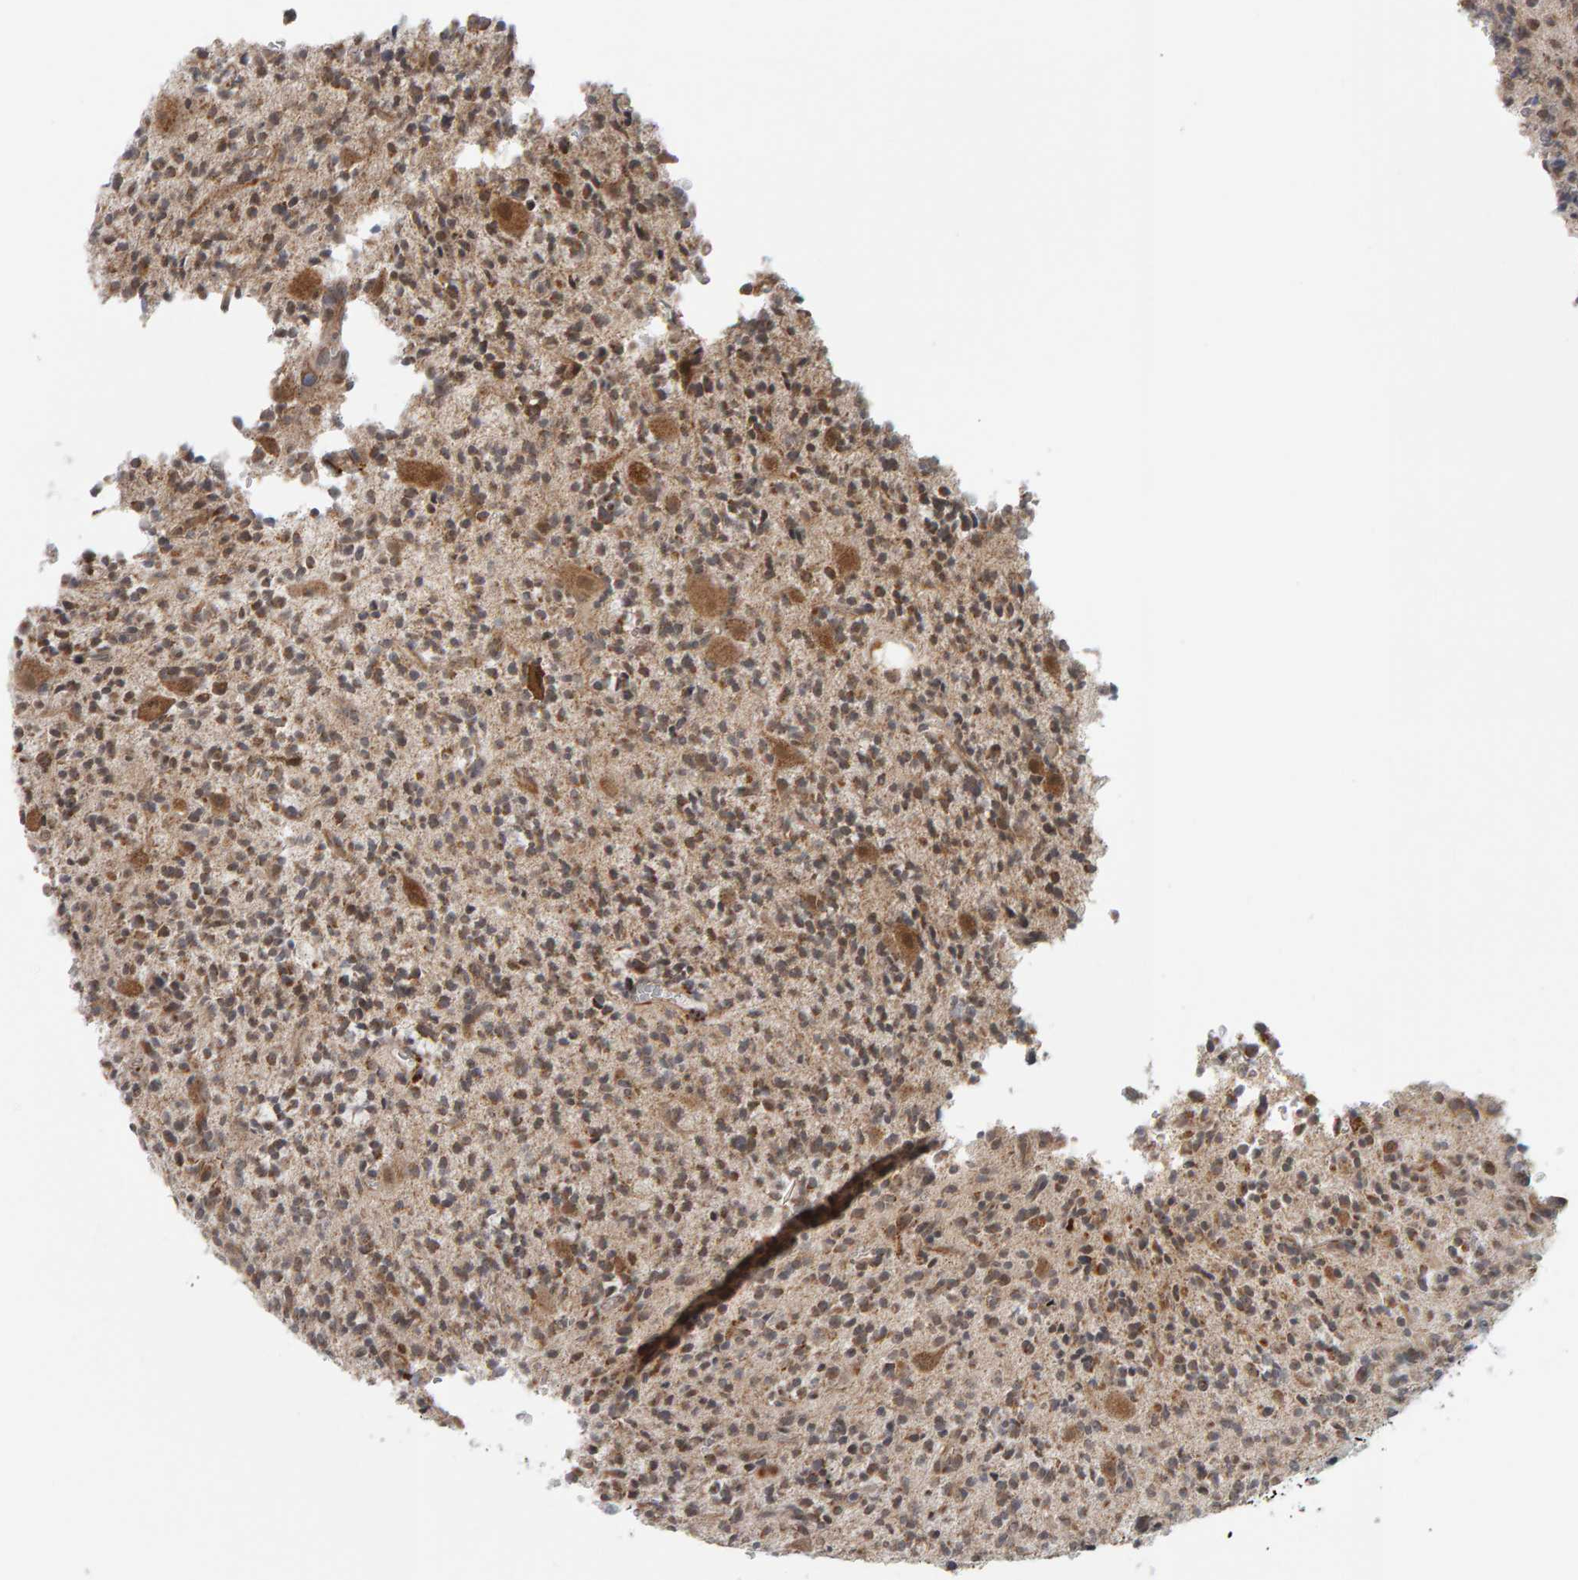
{"staining": {"intensity": "weak", "quantity": ">75%", "location": "cytoplasmic/membranous"}, "tissue": "glioma", "cell_type": "Tumor cells", "image_type": "cancer", "snomed": [{"axis": "morphology", "description": "Glioma, malignant, High grade"}, {"axis": "topography", "description": "Brain"}], "caption": "A brown stain shows weak cytoplasmic/membranous staining of a protein in human glioma tumor cells.", "gene": "DAP3", "patient": {"sex": "male", "age": 34}}